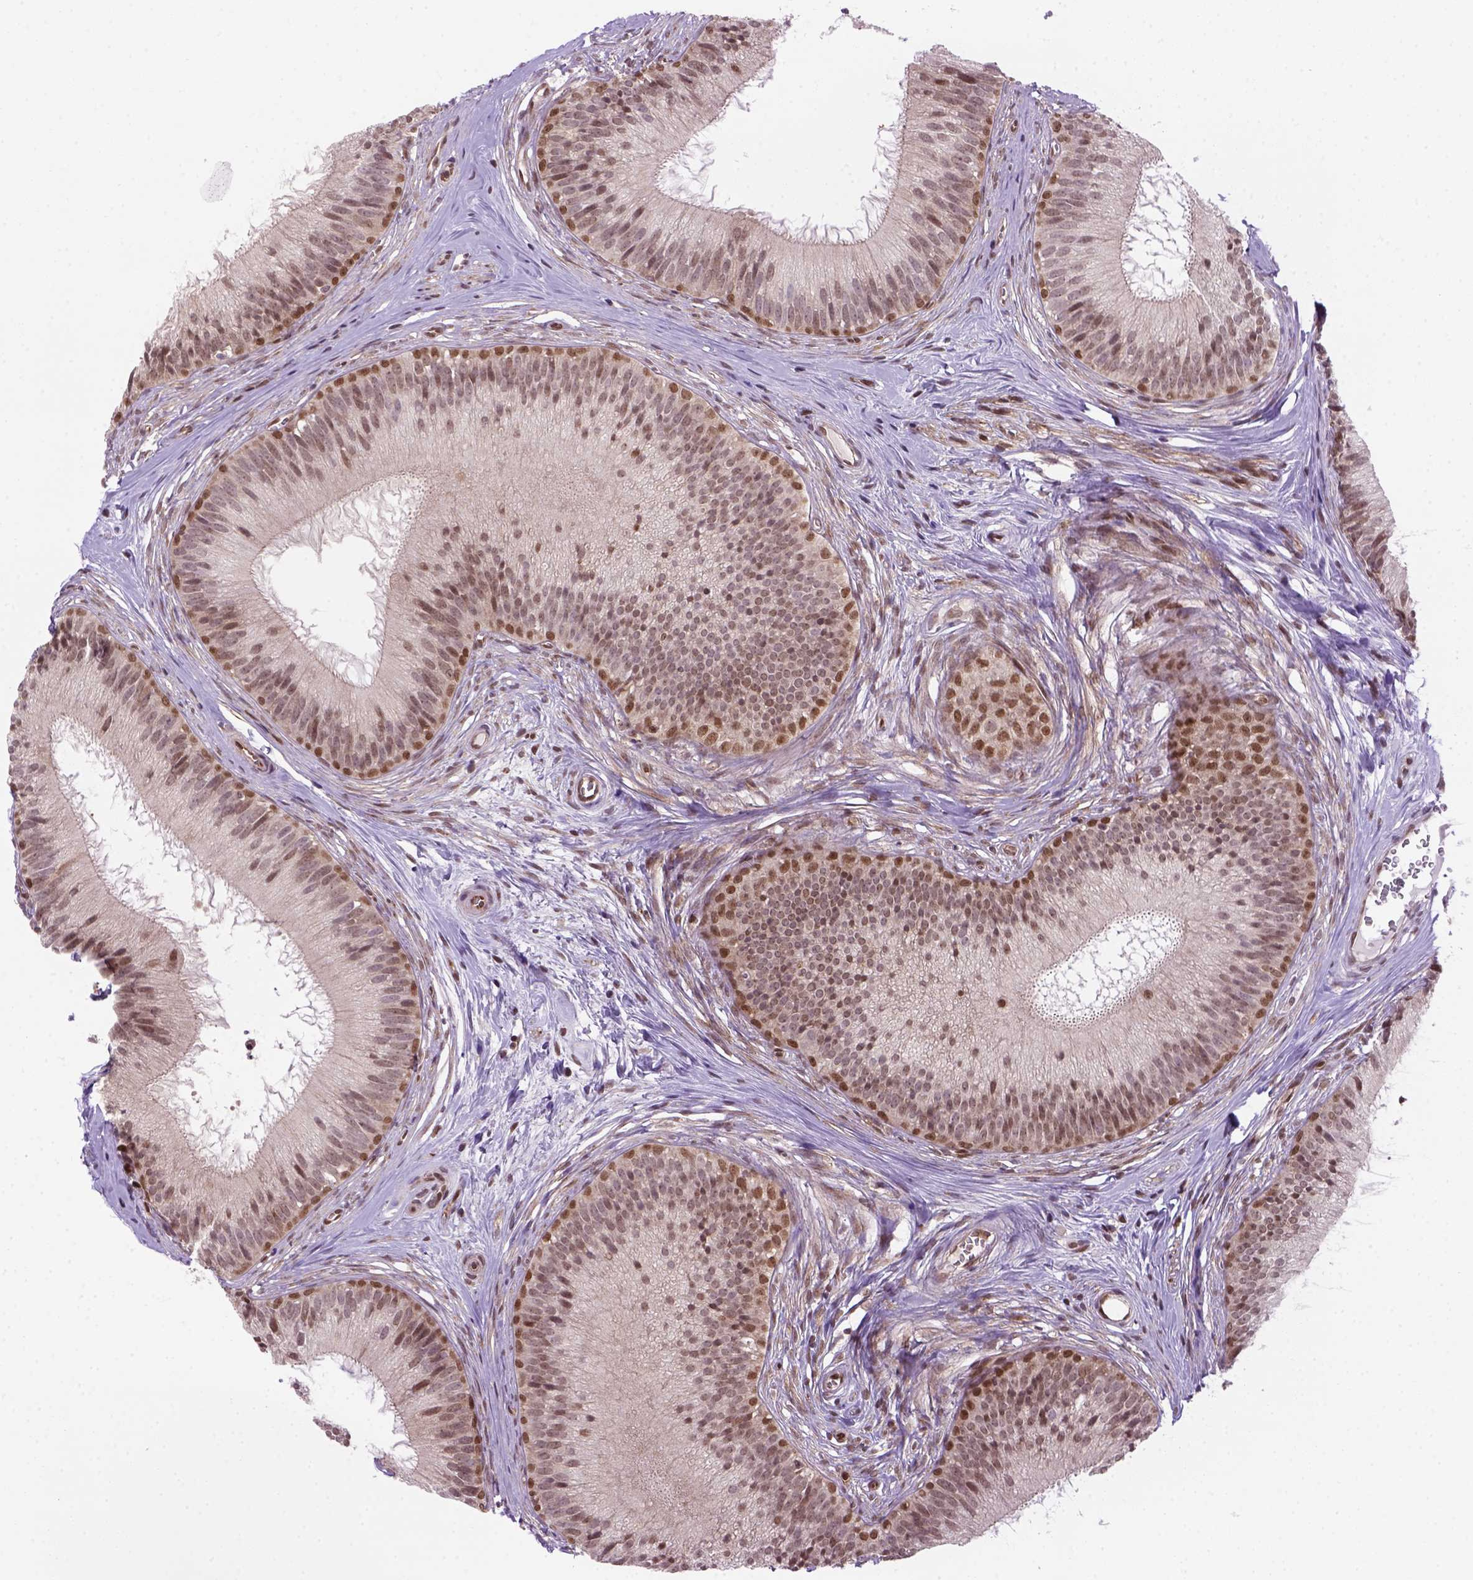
{"staining": {"intensity": "moderate", "quantity": "25%-75%", "location": "nuclear"}, "tissue": "epididymis", "cell_type": "Glandular cells", "image_type": "normal", "snomed": [{"axis": "morphology", "description": "Normal tissue, NOS"}, {"axis": "topography", "description": "Epididymis"}], "caption": "IHC photomicrograph of normal human epididymis stained for a protein (brown), which displays medium levels of moderate nuclear staining in approximately 25%-75% of glandular cells.", "gene": "MGMT", "patient": {"sex": "male", "age": 24}}